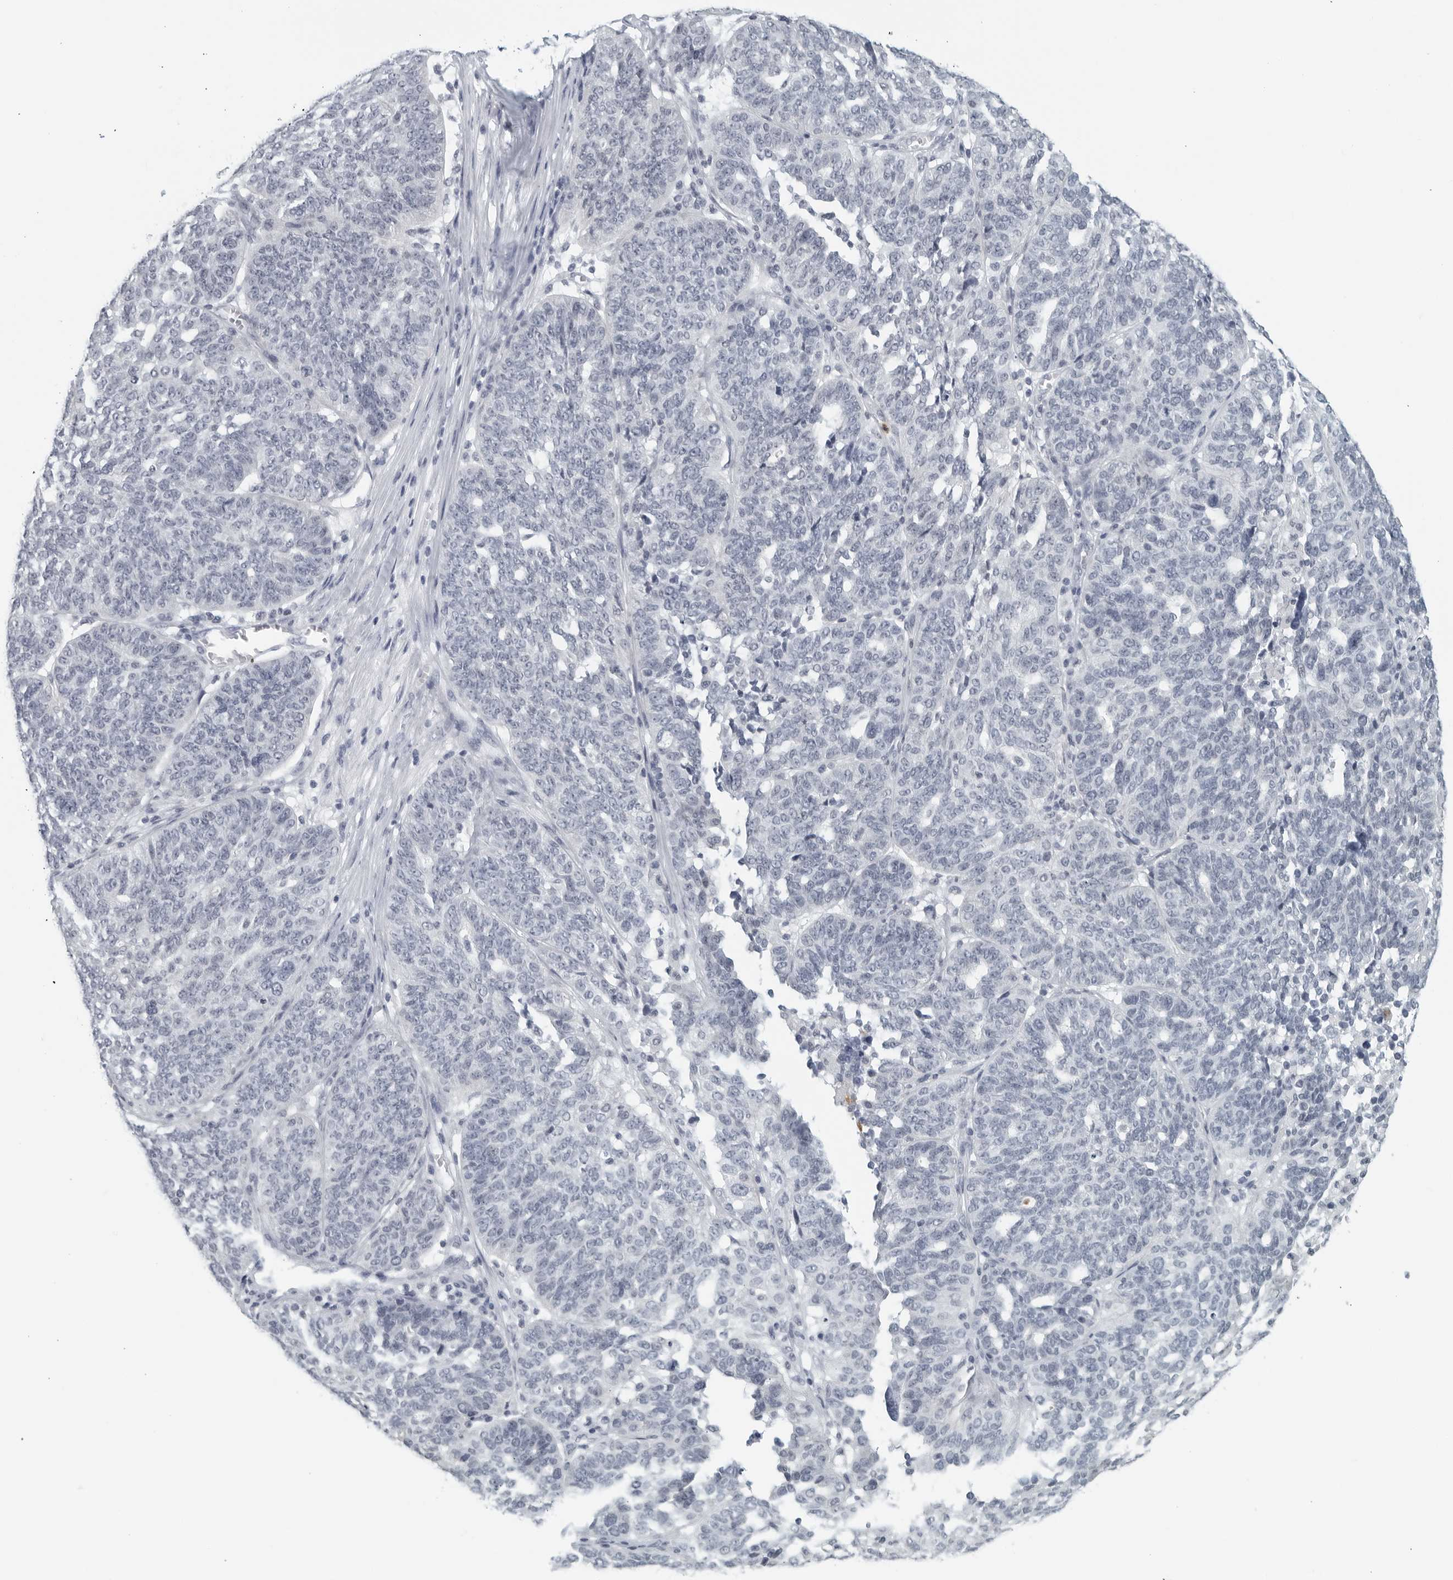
{"staining": {"intensity": "negative", "quantity": "none", "location": "none"}, "tissue": "ovarian cancer", "cell_type": "Tumor cells", "image_type": "cancer", "snomed": [{"axis": "morphology", "description": "Cystadenocarcinoma, serous, NOS"}, {"axis": "topography", "description": "Ovary"}], "caption": "DAB immunohistochemical staining of human ovarian cancer (serous cystadenocarcinoma) exhibits no significant positivity in tumor cells. (DAB (3,3'-diaminobenzidine) immunohistochemistry (IHC) with hematoxylin counter stain).", "gene": "KLK7", "patient": {"sex": "female", "age": 59}}